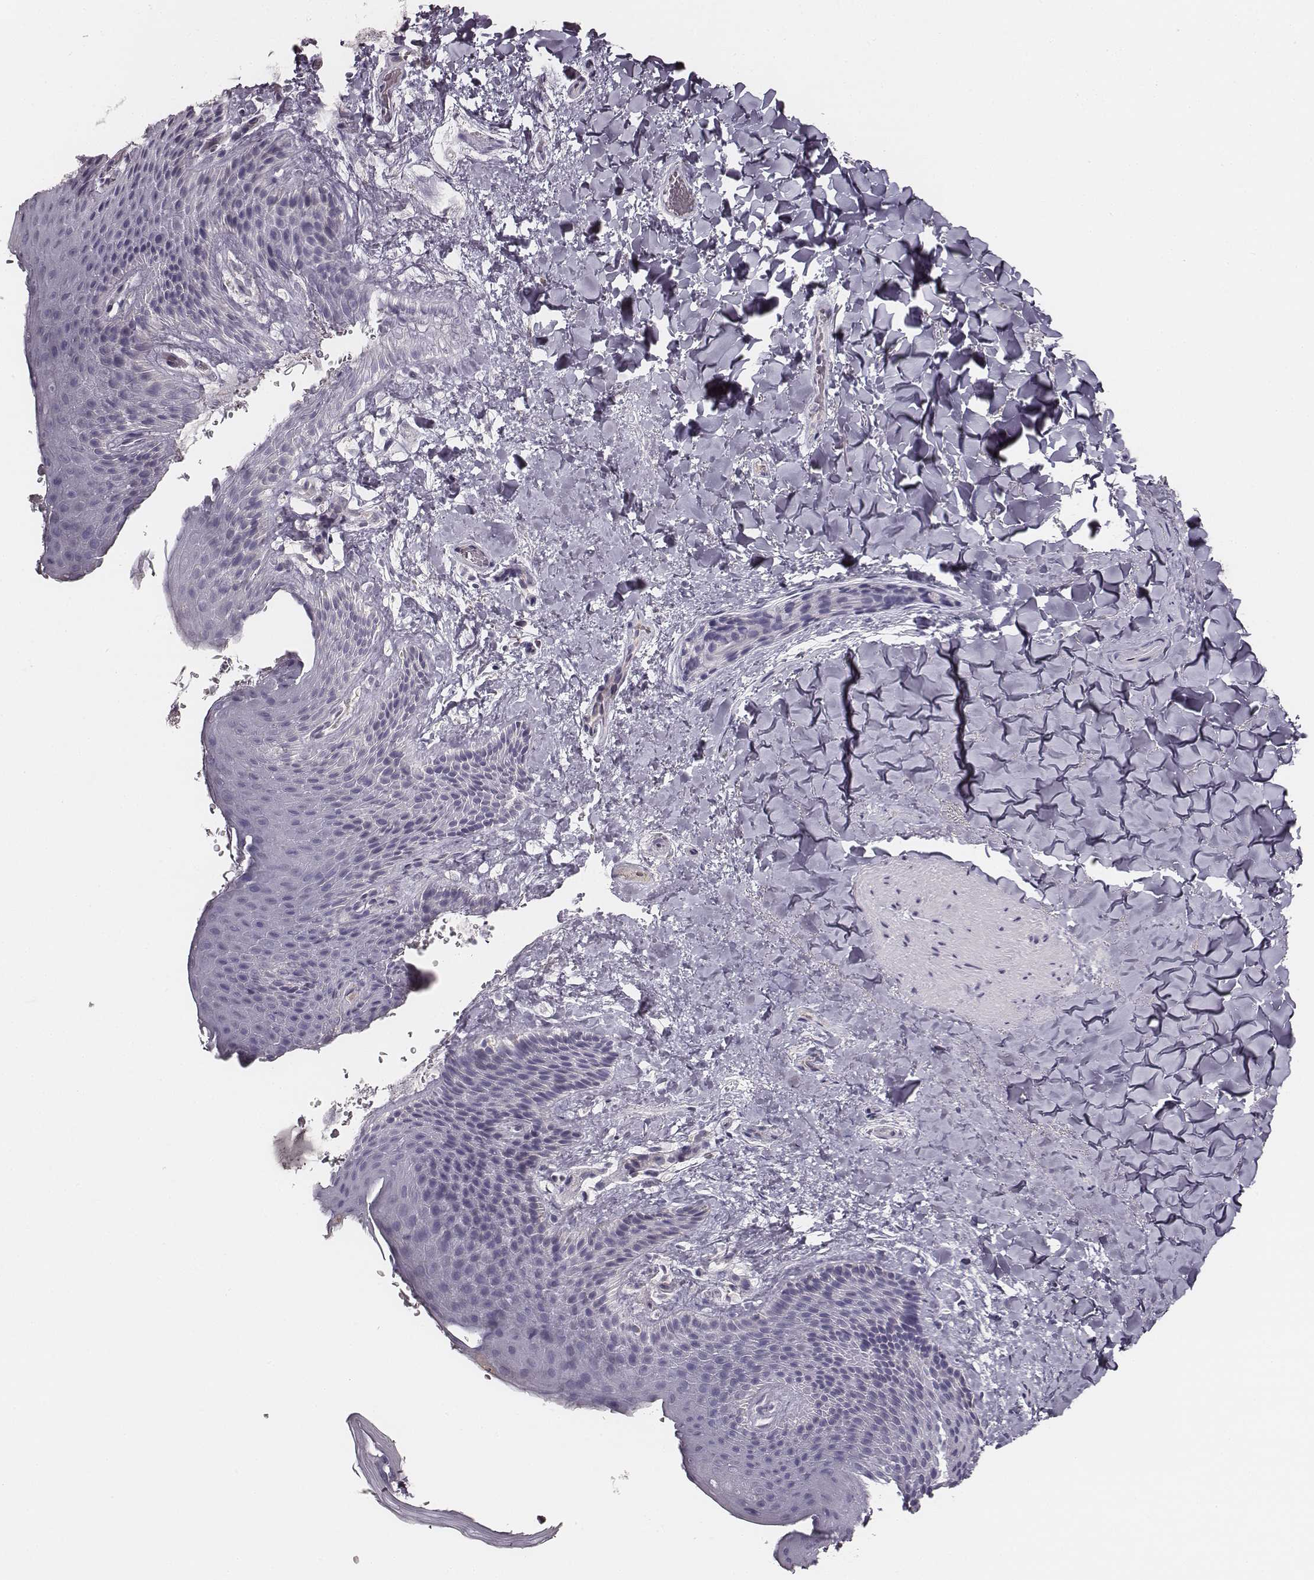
{"staining": {"intensity": "negative", "quantity": "none", "location": "none"}, "tissue": "skin", "cell_type": "Epidermal cells", "image_type": "normal", "snomed": [{"axis": "morphology", "description": "Normal tissue, NOS"}, {"axis": "topography", "description": "Anal"}], "caption": "IHC micrograph of benign human skin stained for a protein (brown), which displays no expression in epidermal cells. Brightfield microscopy of immunohistochemistry stained with DAB (3,3'-diaminobenzidine) (brown) and hematoxylin (blue), captured at high magnification.", "gene": "UBL4B", "patient": {"sex": "male", "age": 36}}